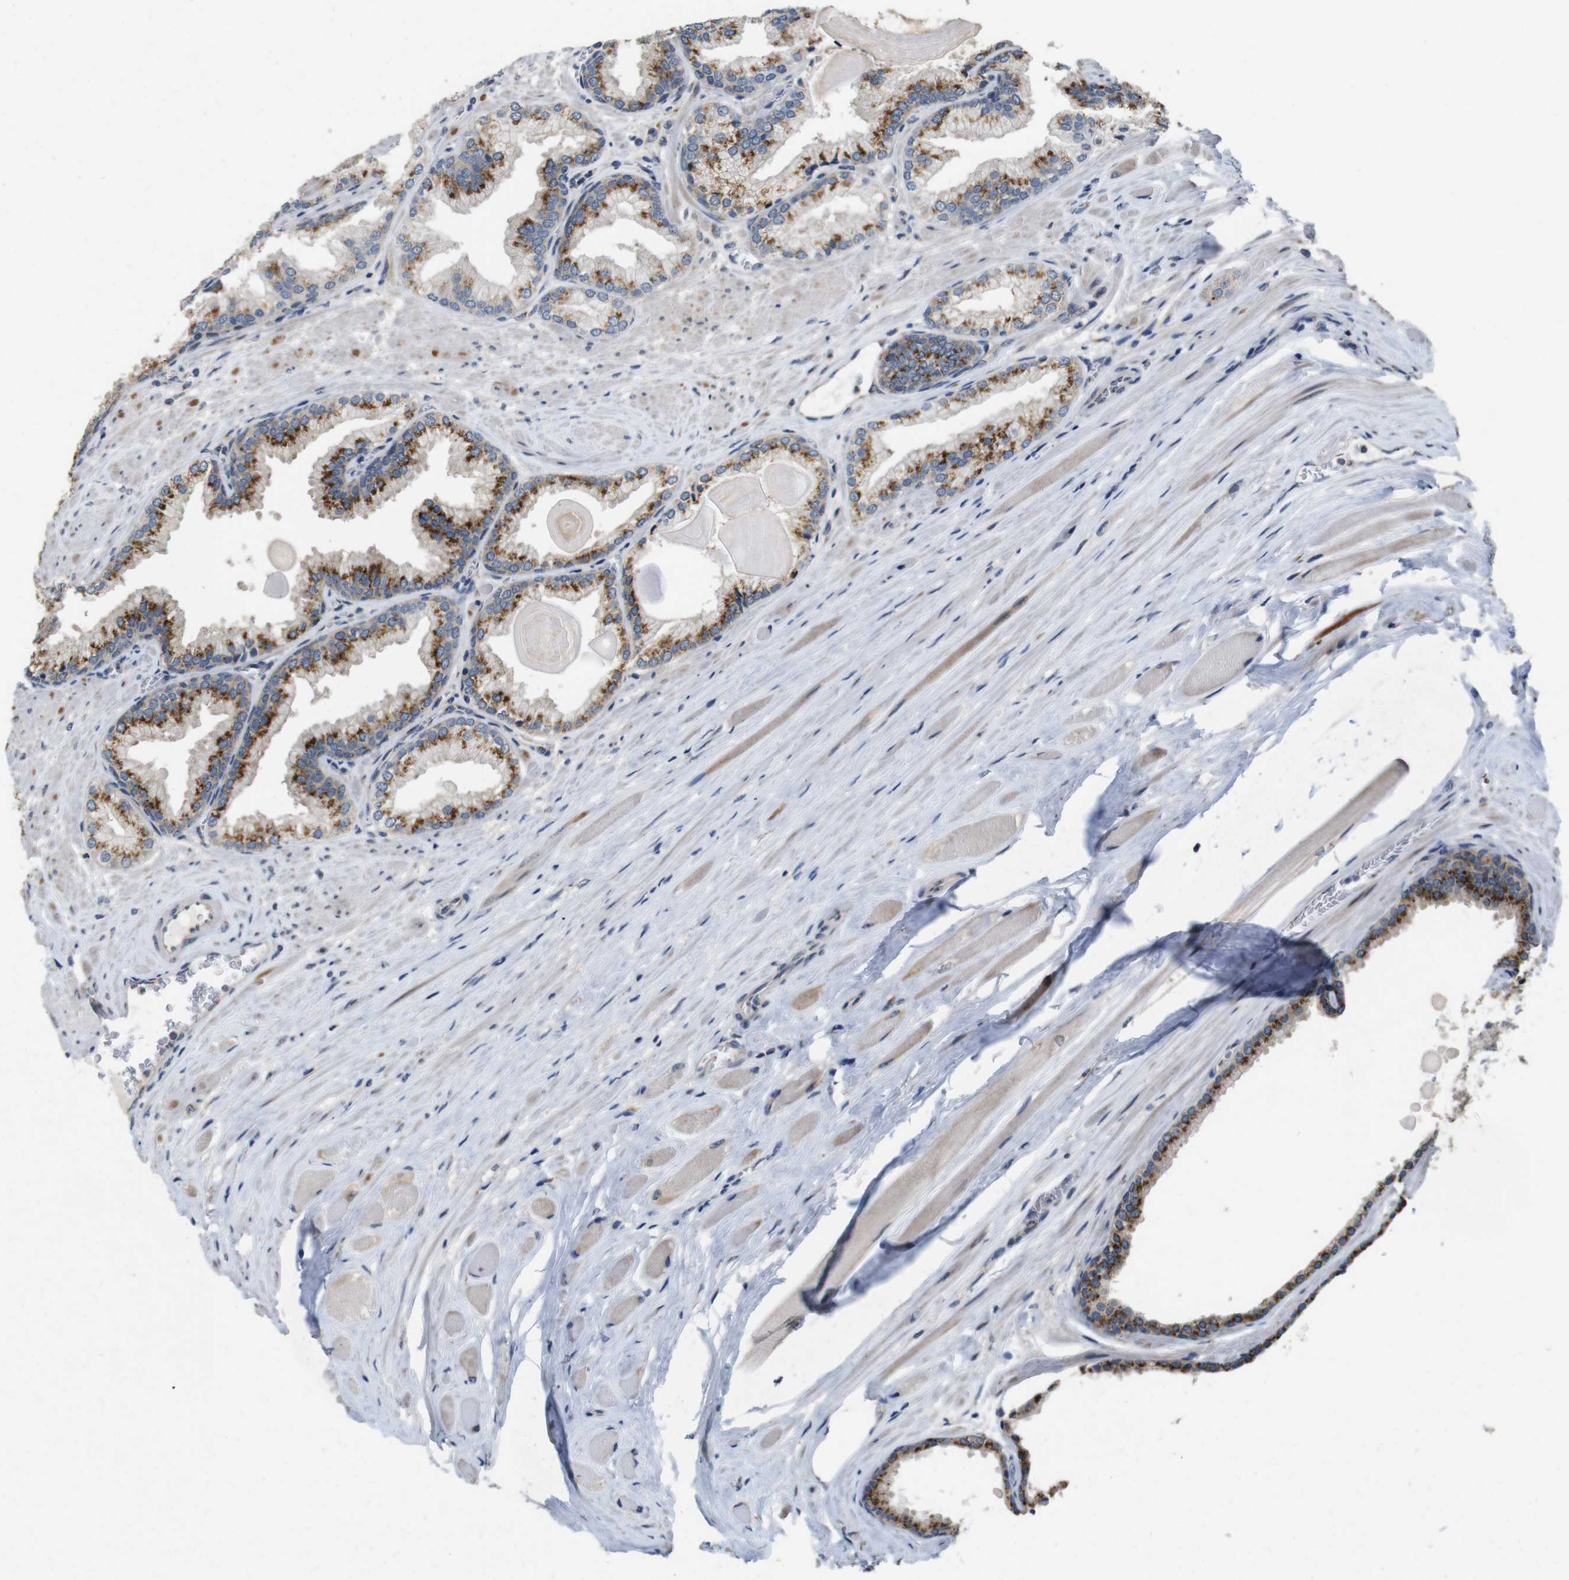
{"staining": {"intensity": "moderate", "quantity": ">75%", "location": "cytoplasmic/membranous"}, "tissue": "prostate cancer", "cell_type": "Tumor cells", "image_type": "cancer", "snomed": [{"axis": "morphology", "description": "Adenocarcinoma, Low grade"}, {"axis": "topography", "description": "Prostate"}], "caption": "A micrograph showing moderate cytoplasmic/membranous expression in about >75% of tumor cells in prostate adenocarcinoma (low-grade), as visualized by brown immunohistochemical staining.", "gene": "EFCAB14", "patient": {"sex": "male", "age": 59}}